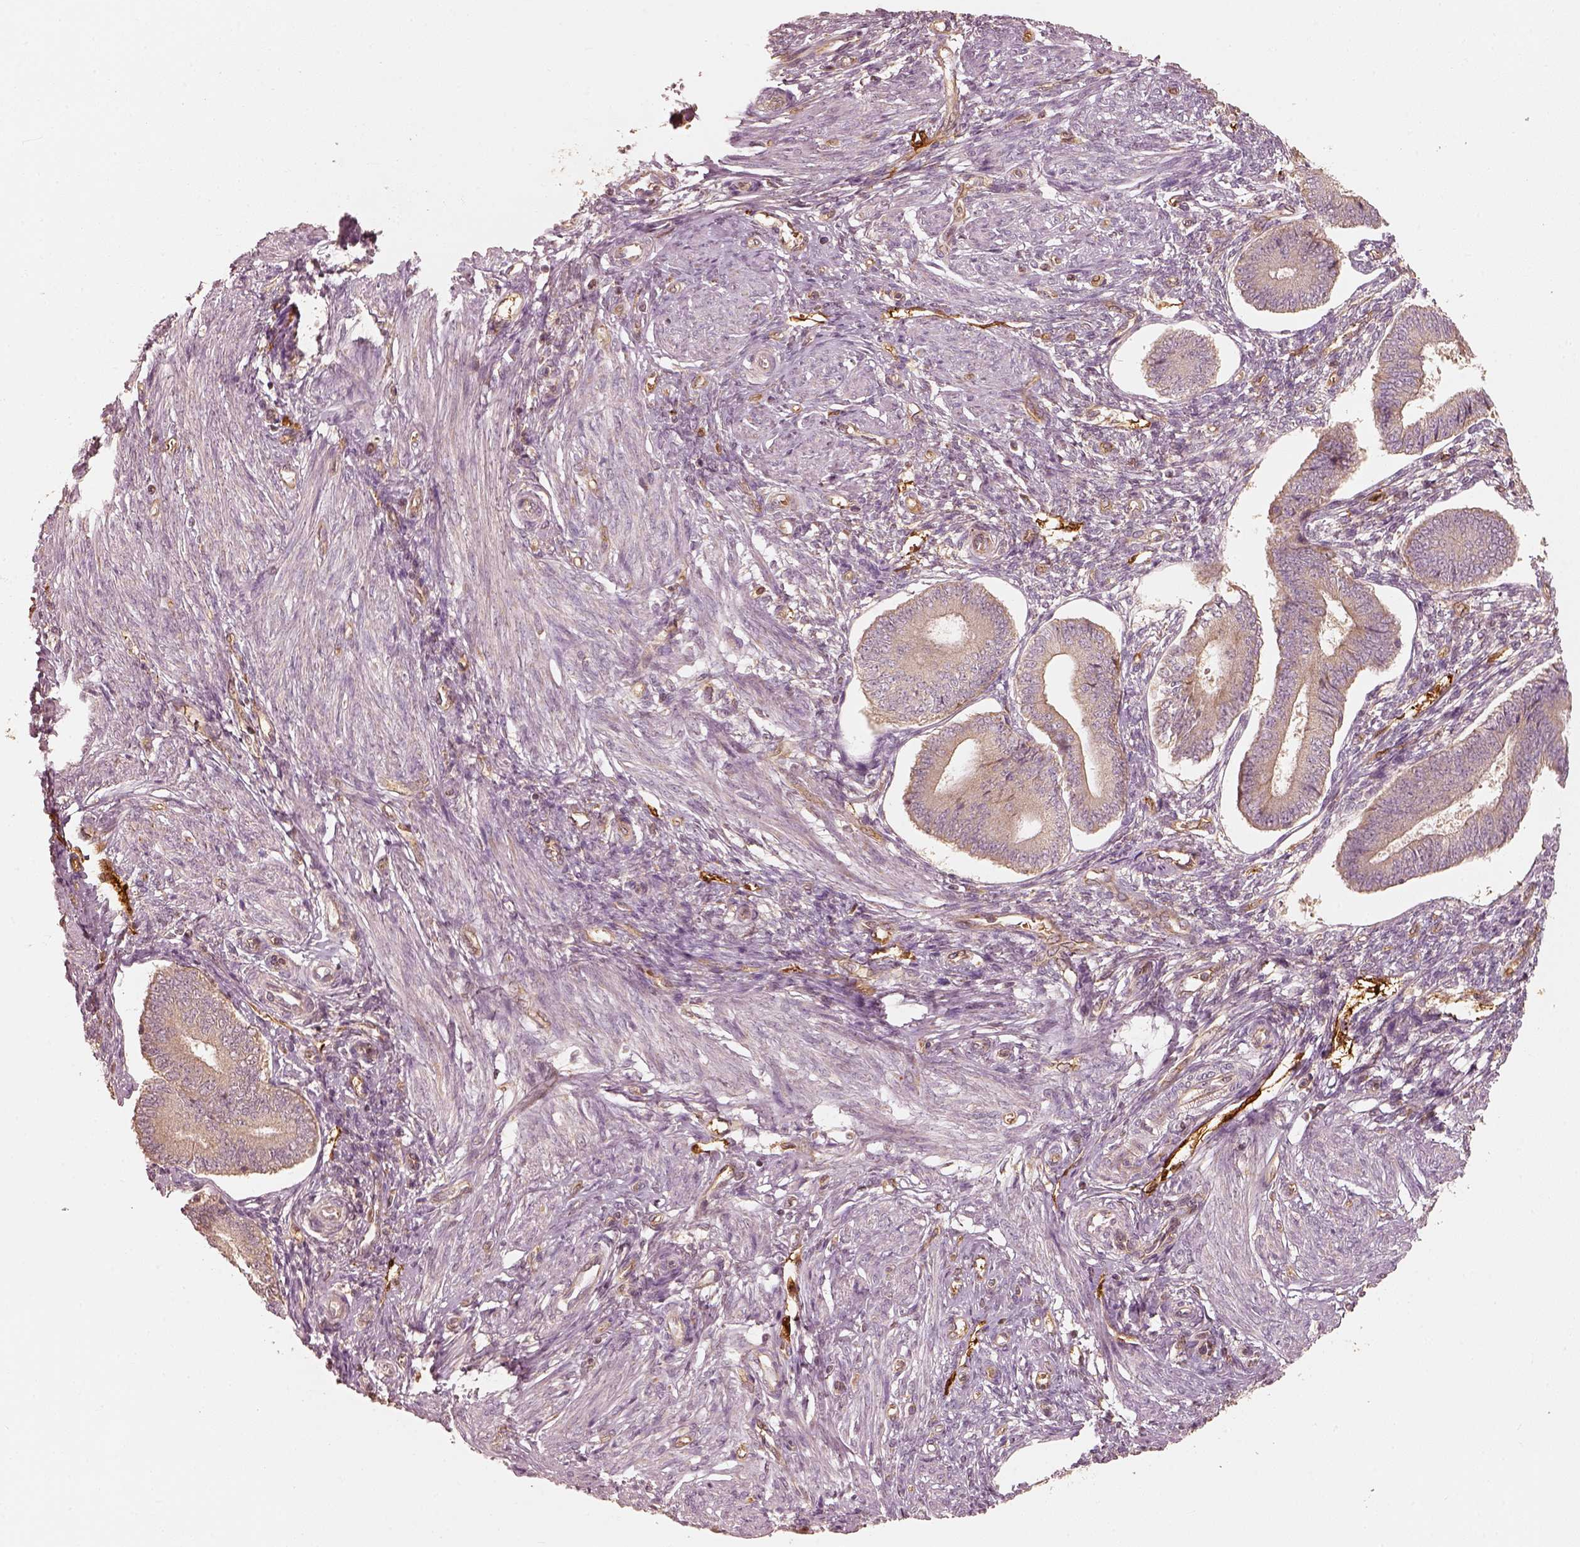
{"staining": {"intensity": "negative", "quantity": "none", "location": "none"}, "tissue": "endometrium", "cell_type": "Cells in endometrial stroma", "image_type": "normal", "snomed": [{"axis": "morphology", "description": "Normal tissue, NOS"}, {"axis": "topography", "description": "Endometrium"}], "caption": "Unremarkable endometrium was stained to show a protein in brown. There is no significant staining in cells in endometrial stroma.", "gene": "FSCN1", "patient": {"sex": "female", "age": 42}}